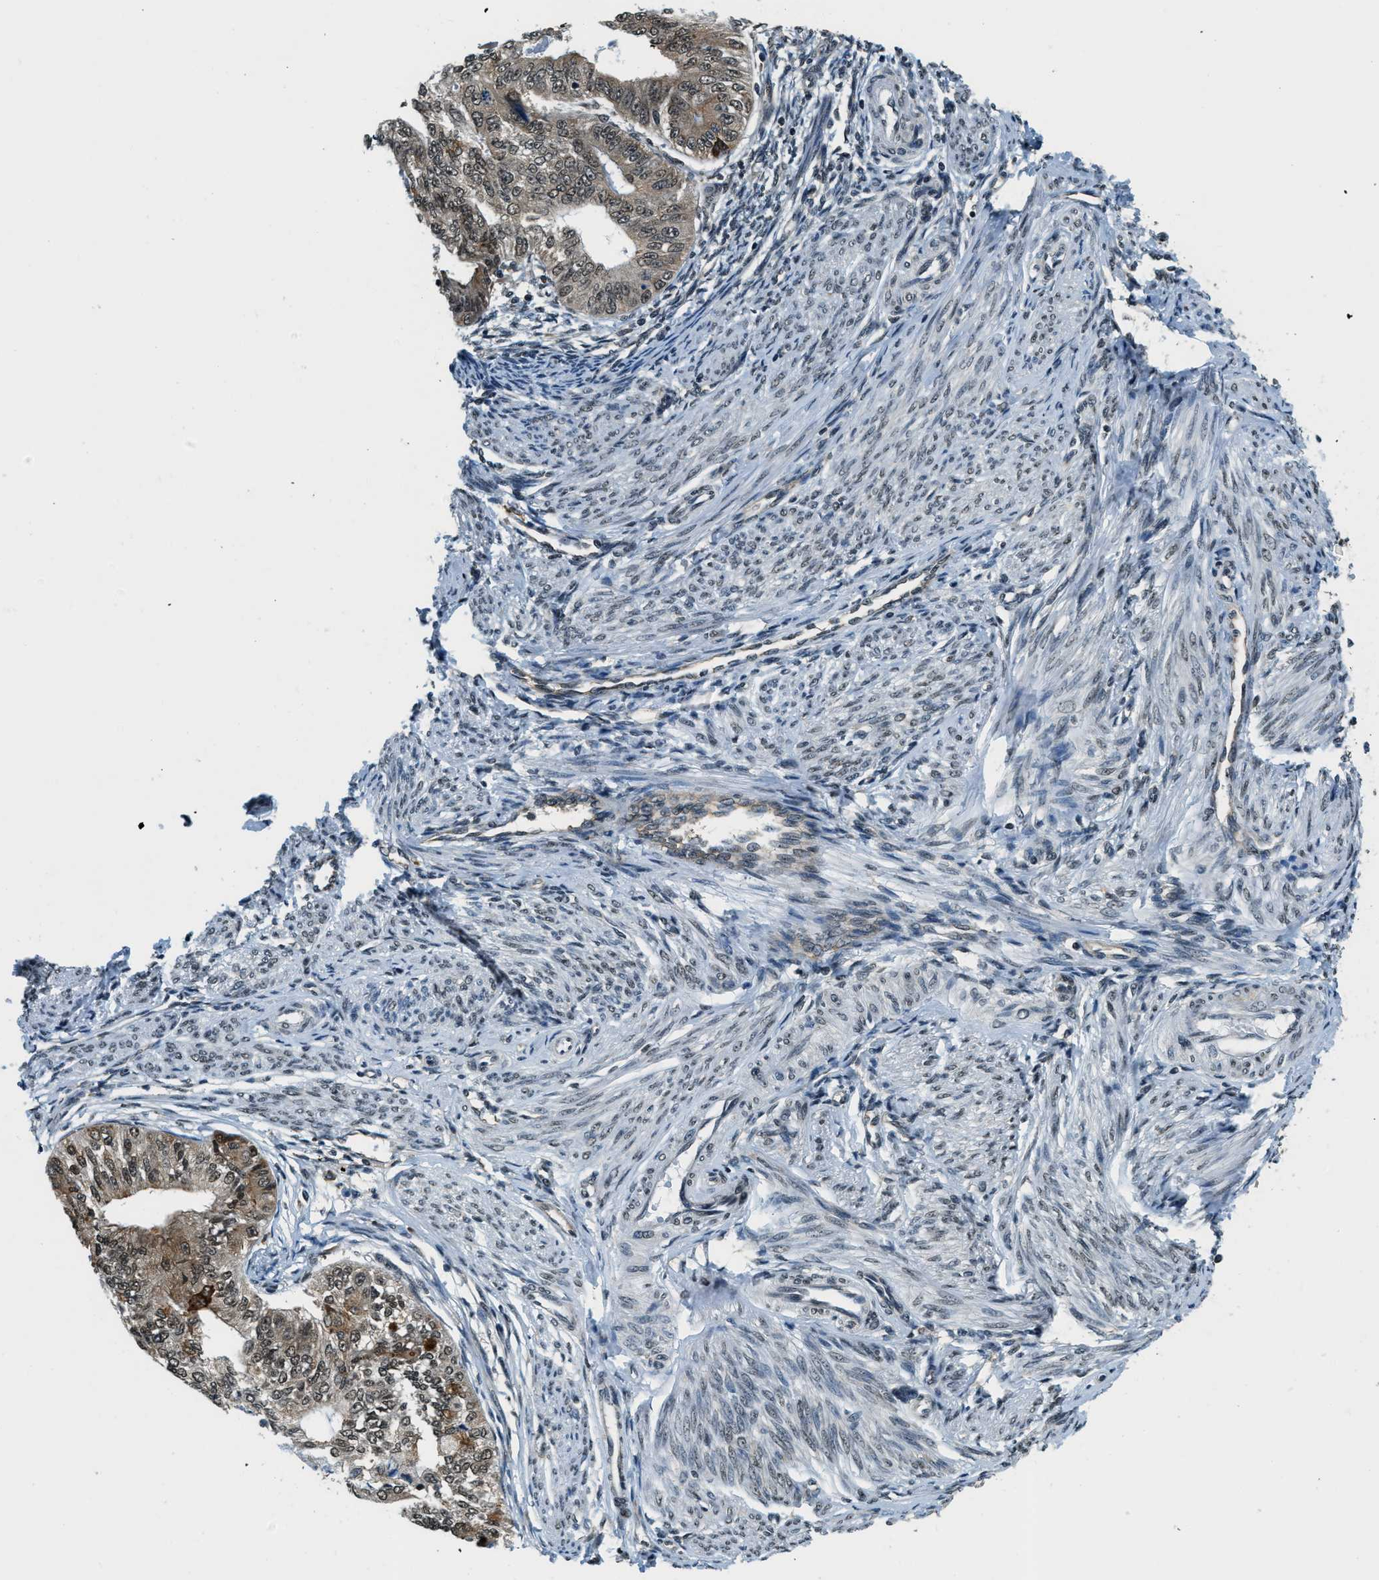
{"staining": {"intensity": "moderate", "quantity": "<25%", "location": "cytoplasmic/membranous,nuclear"}, "tissue": "endometrial cancer", "cell_type": "Tumor cells", "image_type": "cancer", "snomed": [{"axis": "morphology", "description": "Adenocarcinoma, NOS"}, {"axis": "topography", "description": "Endometrium"}], "caption": "Immunohistochemistry (DAB (3,3'-diaminobenzidine)) staining of human endometrial adenocarcinoma exhibits moderate cytoplasmic/membranous and nuclear protein staining in approximately <25% of tumor cells.", "gene": "RAB11FIP1", "patient": {"sex": "female", "age": 32}}